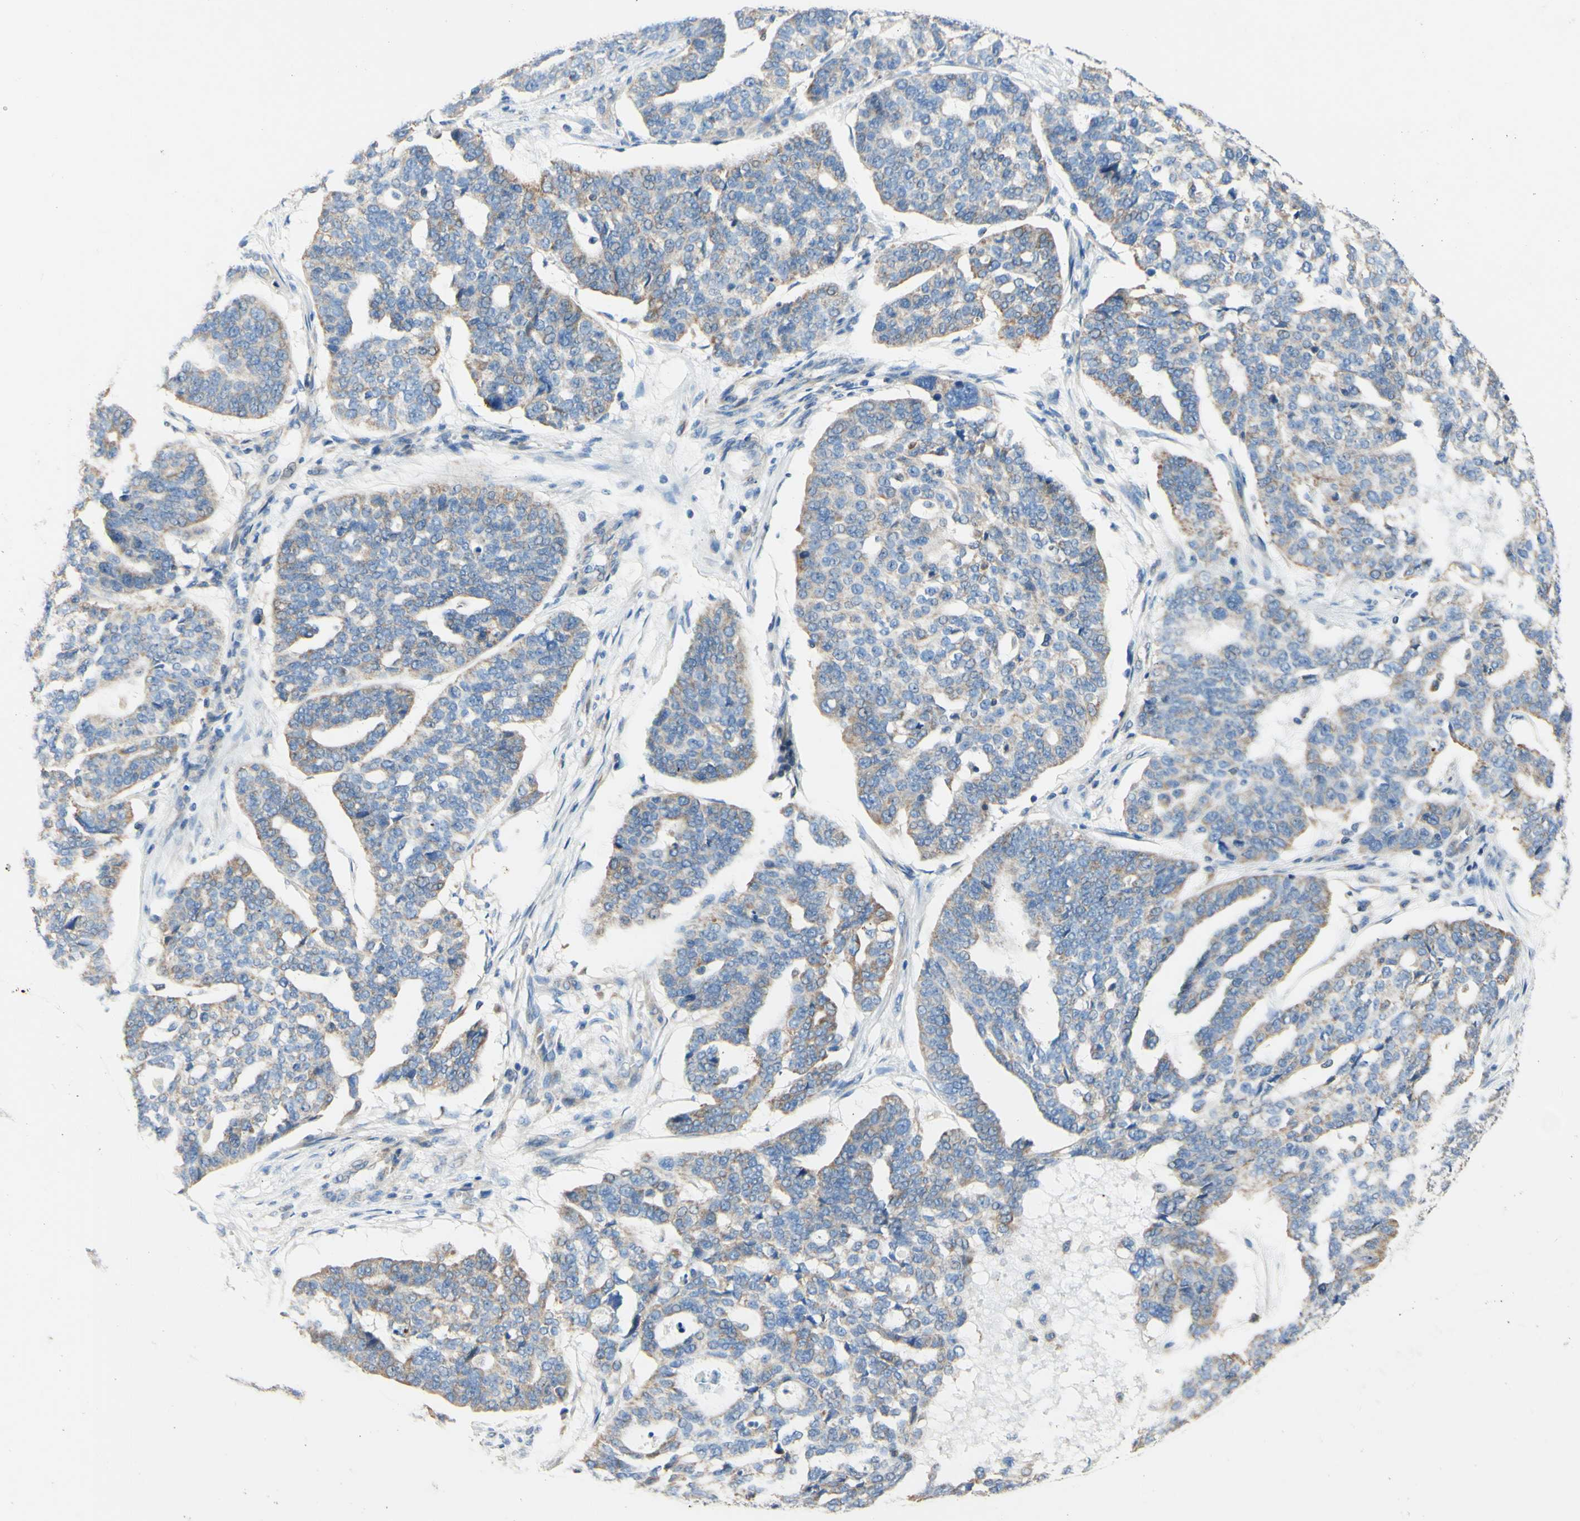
{"staining": {"intensity": "weak", "quantity": "25%-75%", "location": "cytoplasmic/membranous"}, "tissue": "ovarian cancer", "cell_type": "Tumor cells", "image_type": "cancer", "snomed": [{"axis": "morphology", "description": "Cystadenocarcinoma, serous, NOS"}, {"axis": "topography", "description": "Ovary"}], "caption": "A brown stain highlights weak cytoplasmic/membranous staining of a protein in ovarian cancer tumor cells. (Stains: DAB in brown, nuclei in blue, Microscopy: brightfield microscopy at high magnification).", "gene": "RETREG2", "patient": {"sex": "female", "age": 59}}